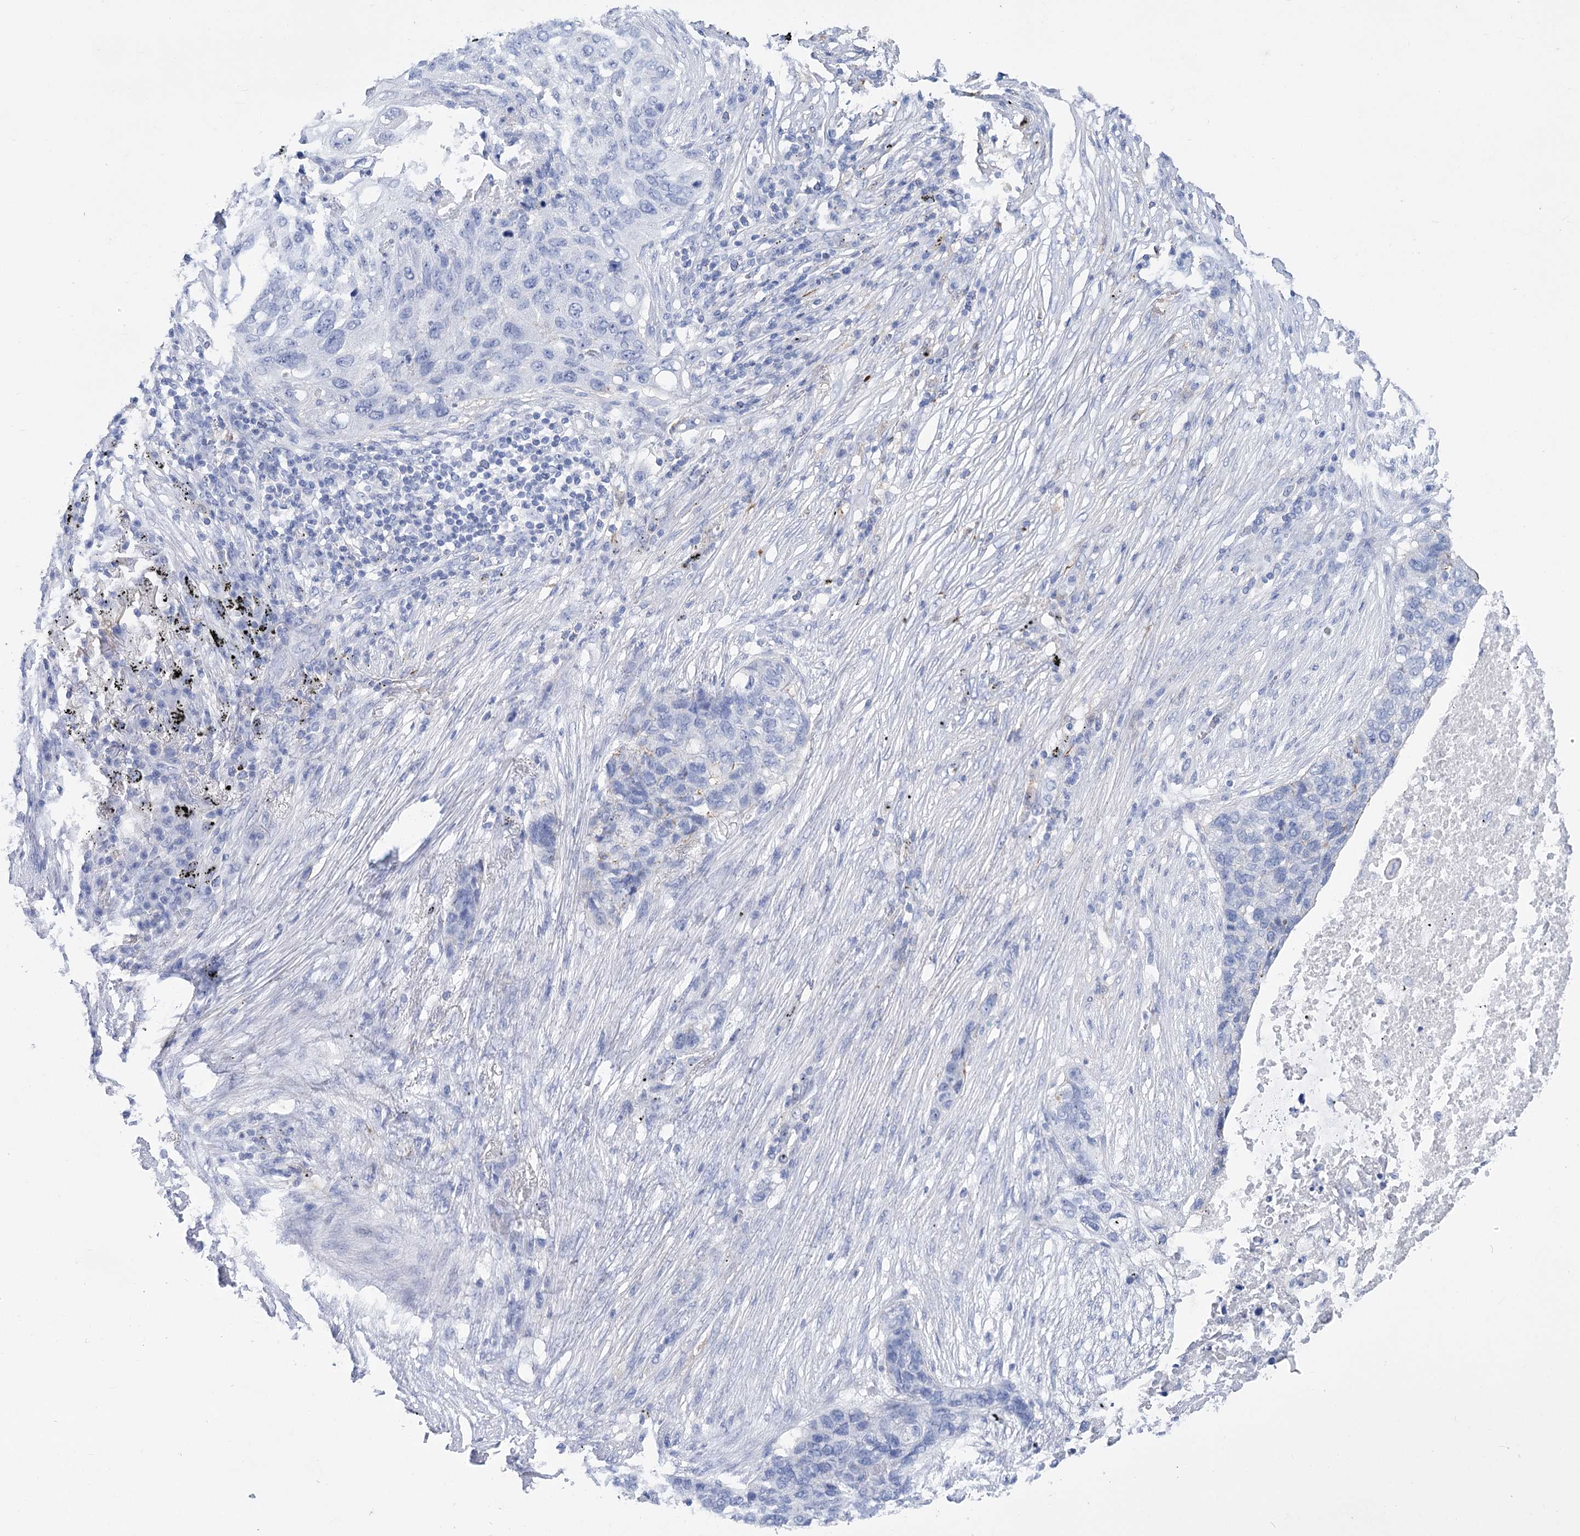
{"staining": {"intensity": "negative", "quantity": "none", "location": "none"}, "tissue": "lung cancer", "cell_type": "Tumor cells", "image_type": "cancer", "snomed": [{"axis": "morphology", "description": "Squamous cell carcinoma, NOS"}, {"axis": "topography", "description": "Lung"}], "caption": "Lung cancer stained for a protein using IHC exhibits no expression tumor cells.", "gene": "PCDHA1", "patient": {"sex": "female", "age": 63}}